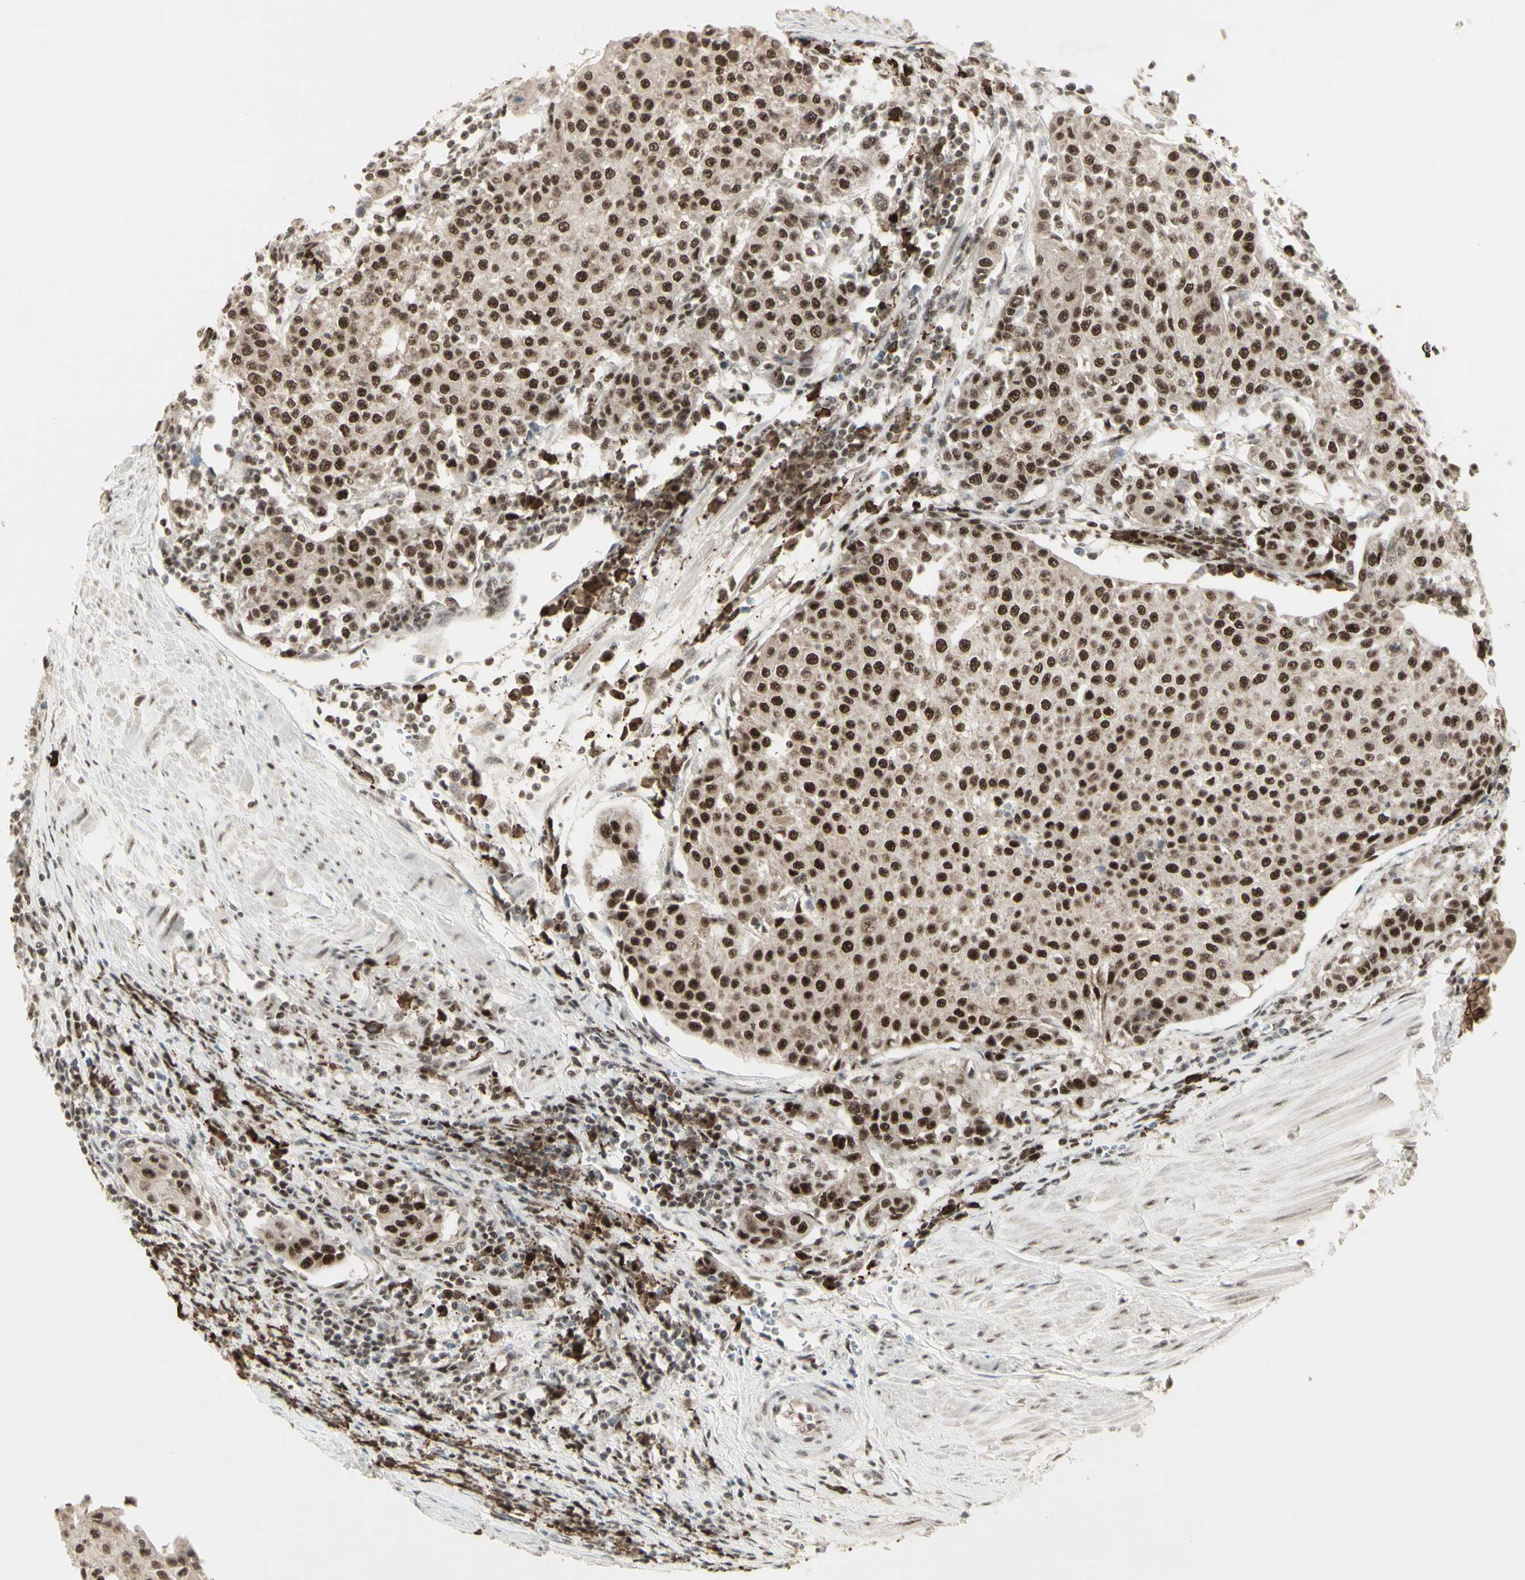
{"staining": {"intensity": "strong", "quantity": "25%-75%", "location": "nuclear"}, "tissue": "urothelial cancer", "cell_type": "Tumor cells", "image_type": "cancer", "snomed": [{"axis": "morphology", "description": "Urothelial carcinoma, High grade"}, {"axis": "topography", "description": "Urinary bladder"}], "caption": "Human high-grade urothelial carcinoma stained with a brown dye shows strong nuclear positive expression in about 25%-75% of tumor cells.", "gene": "CCNT1", "patient": {"sex": "female", "age": 85}}